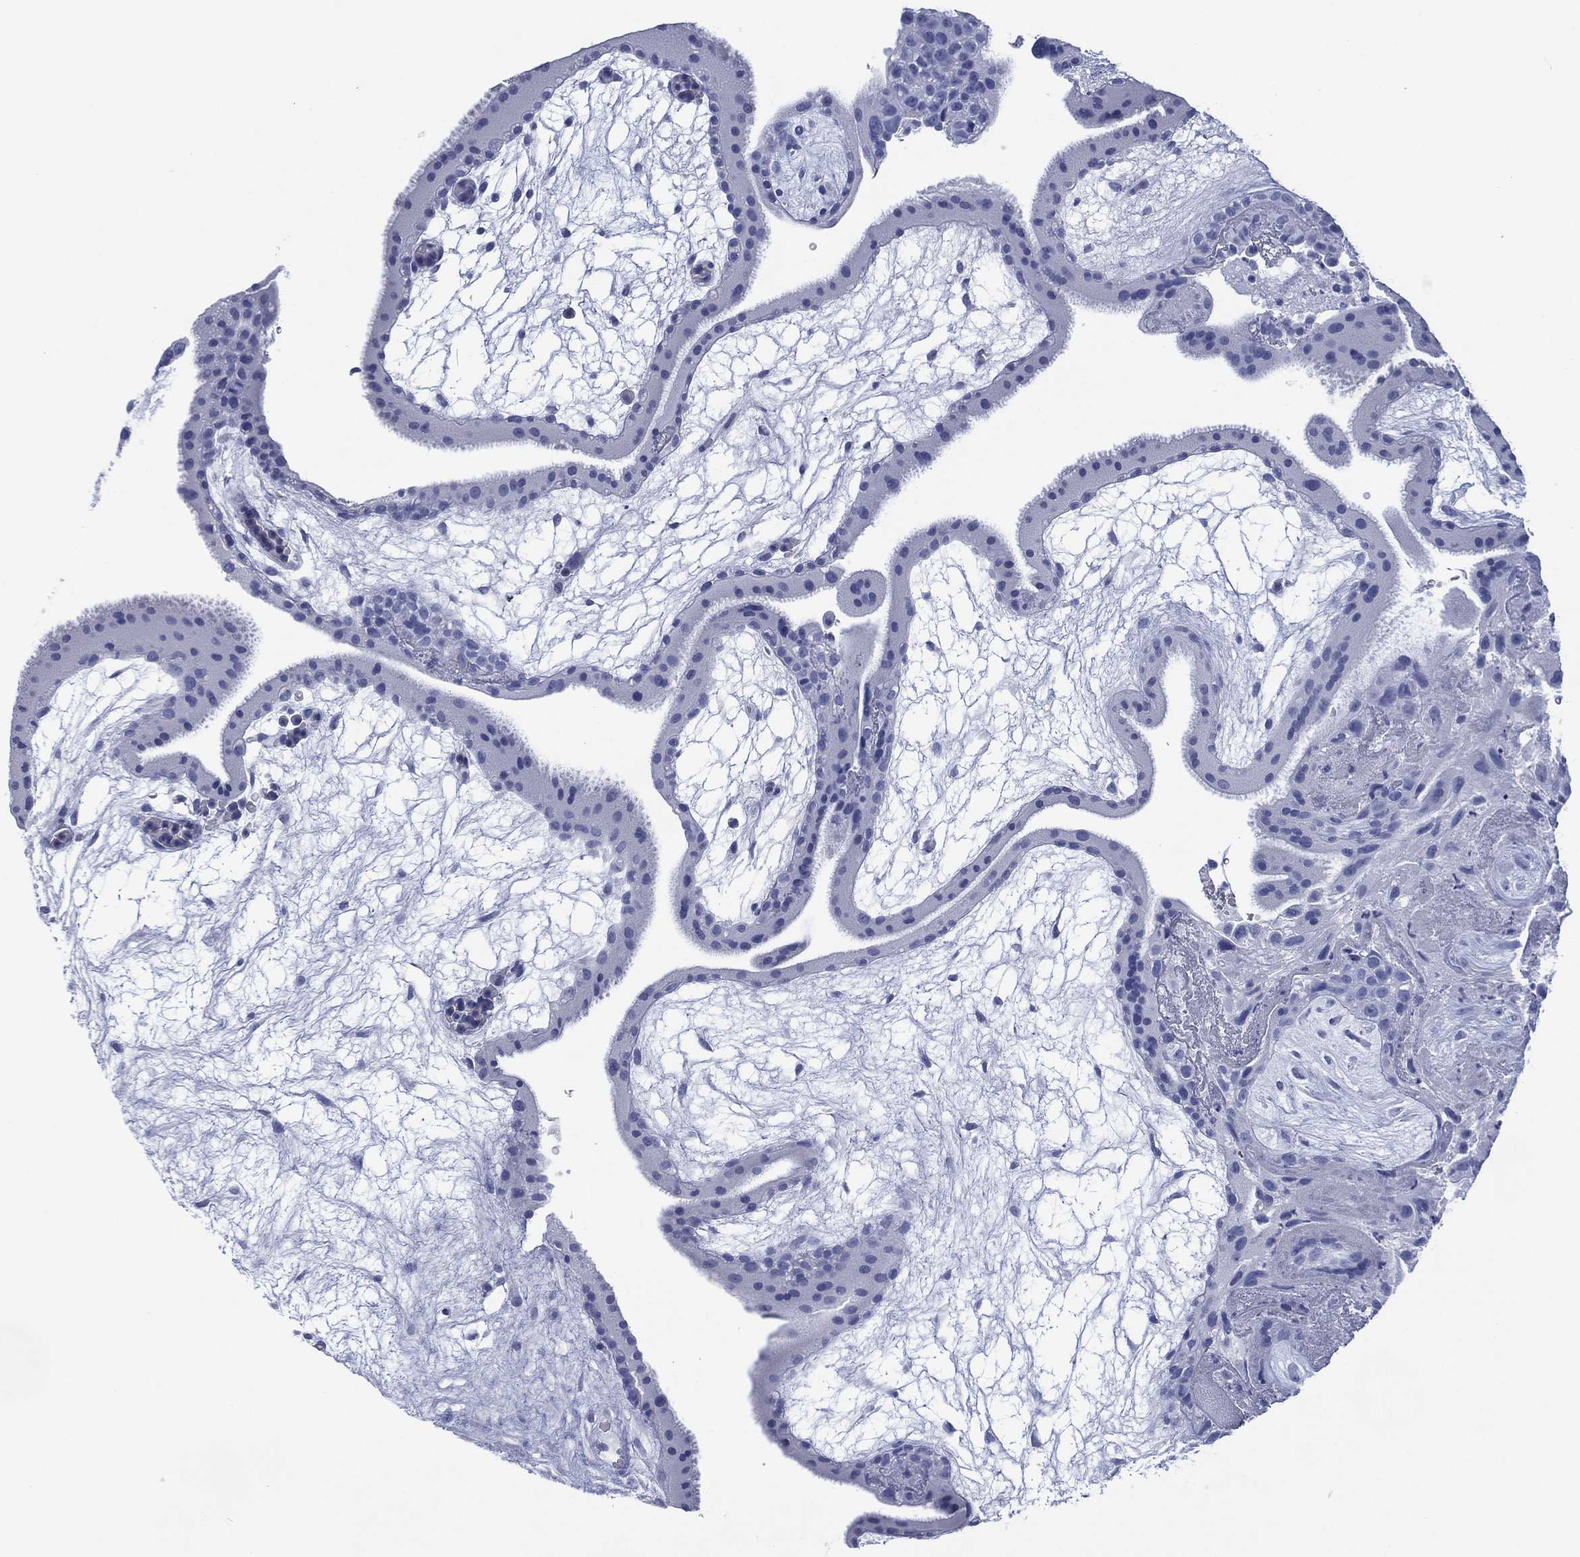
{"staining": {"intensity": "negative", "quantity": "none", "location": "none"}, "tissue": "placenta", "cell_type": "Decidual cells", "image_type": "normal", "snomed": [{"axis": "morphology", "description": "Normal tissue, NOS"}, {"axis": "topography", "description": "Placenta"}], "caption": "Immunohistochemistry photomicrograph of normal human placenta stained for a protein (brown), which shows no expression in decidual cells.", "gene": "SIGLECL1", "patient": {"sex": "female", "age": 19}}